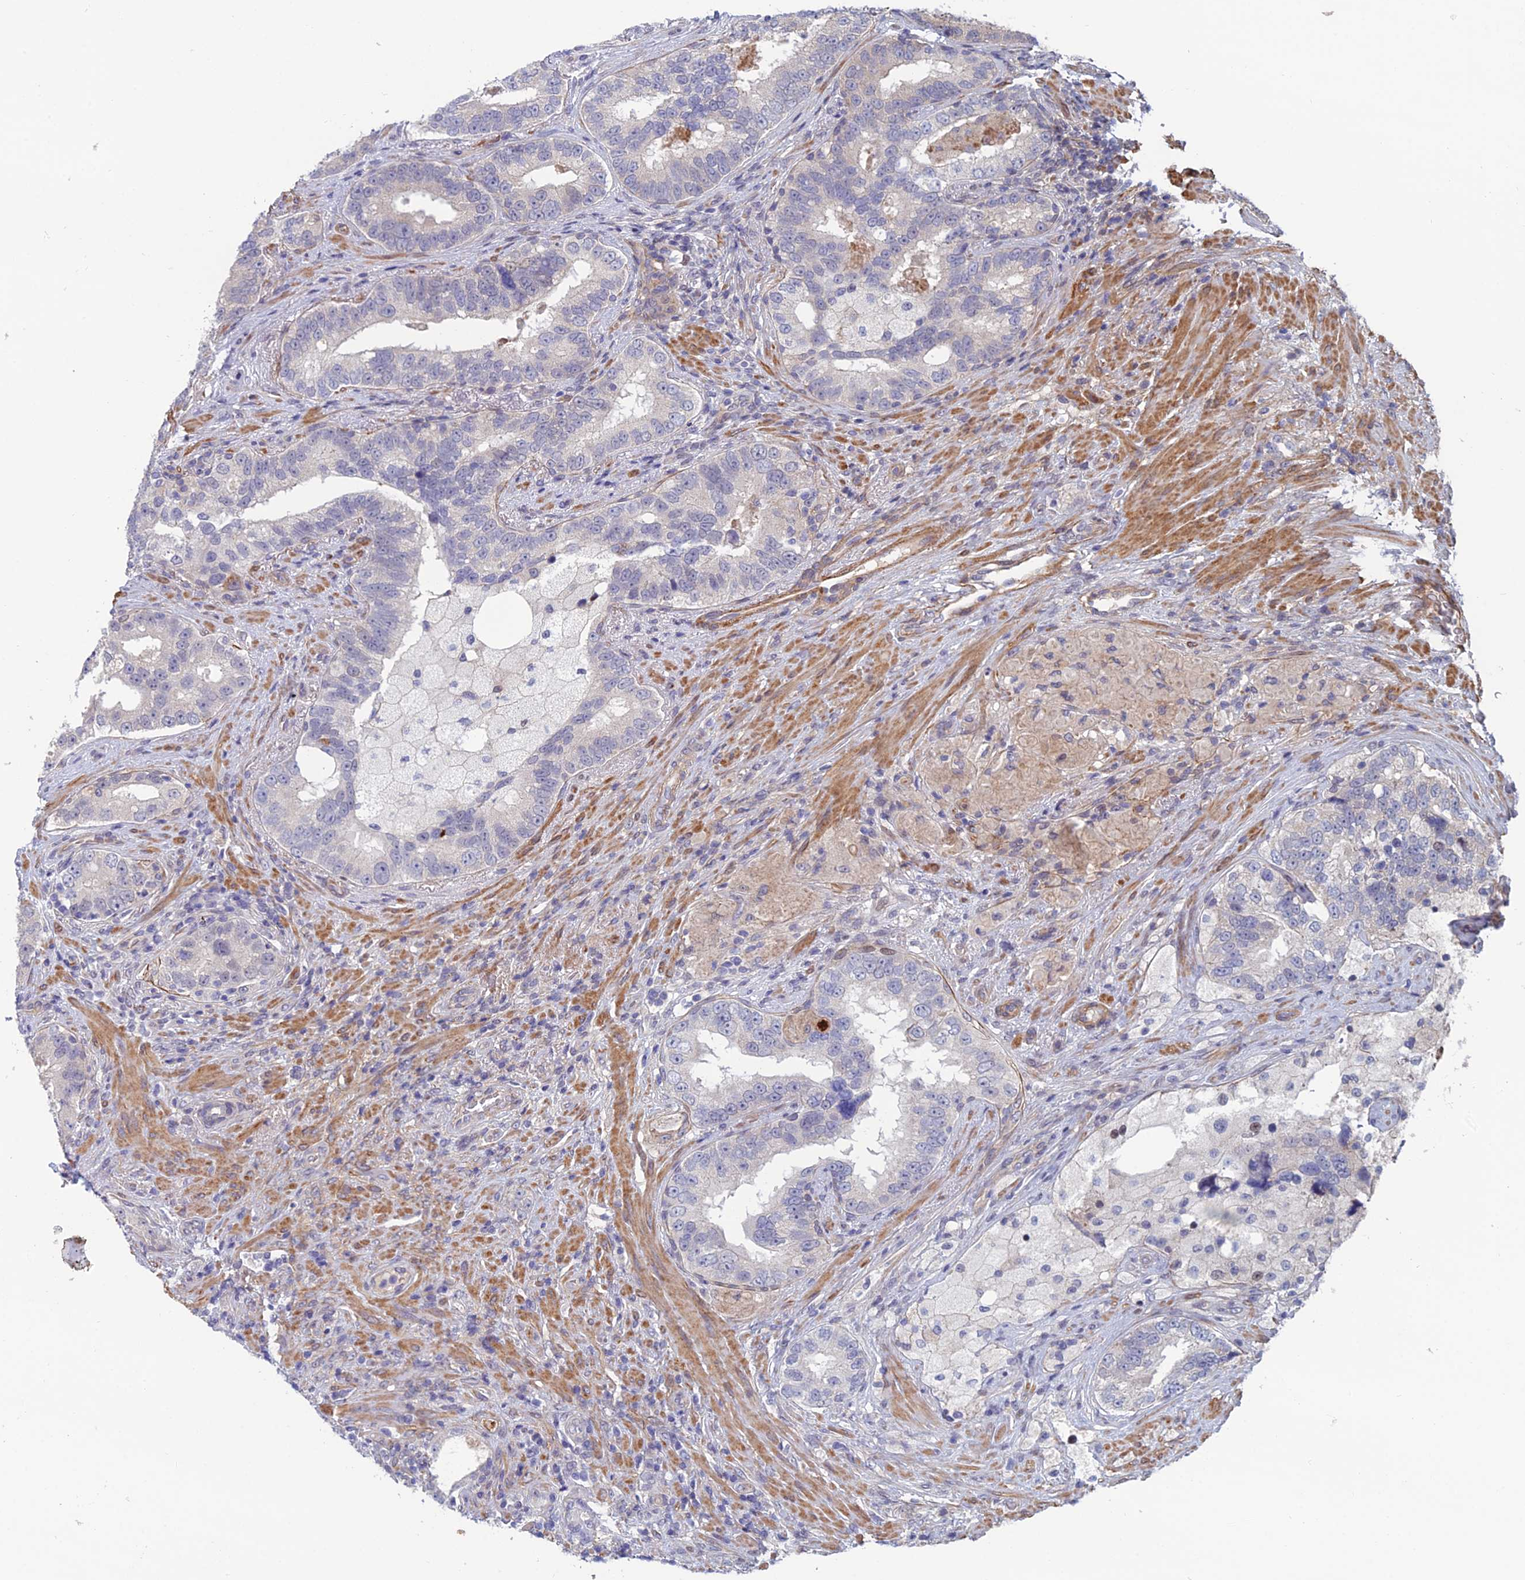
{"staining": {"intensity": "negative", "quantity": "none", "location": "none"}, "tissue": "prostate cancer", "cell_type": "Tumor cells", "image_type": "cancer", "snomed": [{"axis": "morphology", "description": "Adenocarcinoma, High grade"}, {"axis": "topography", "description": "Prostate"}], "caption": "Human prostate adenocarcinoma (high-grade) stained for a protein using IHC reveals no positivity in tumor cells.", "gene": "CCDC183", "patient": {"sex": "male", "age": 70}}